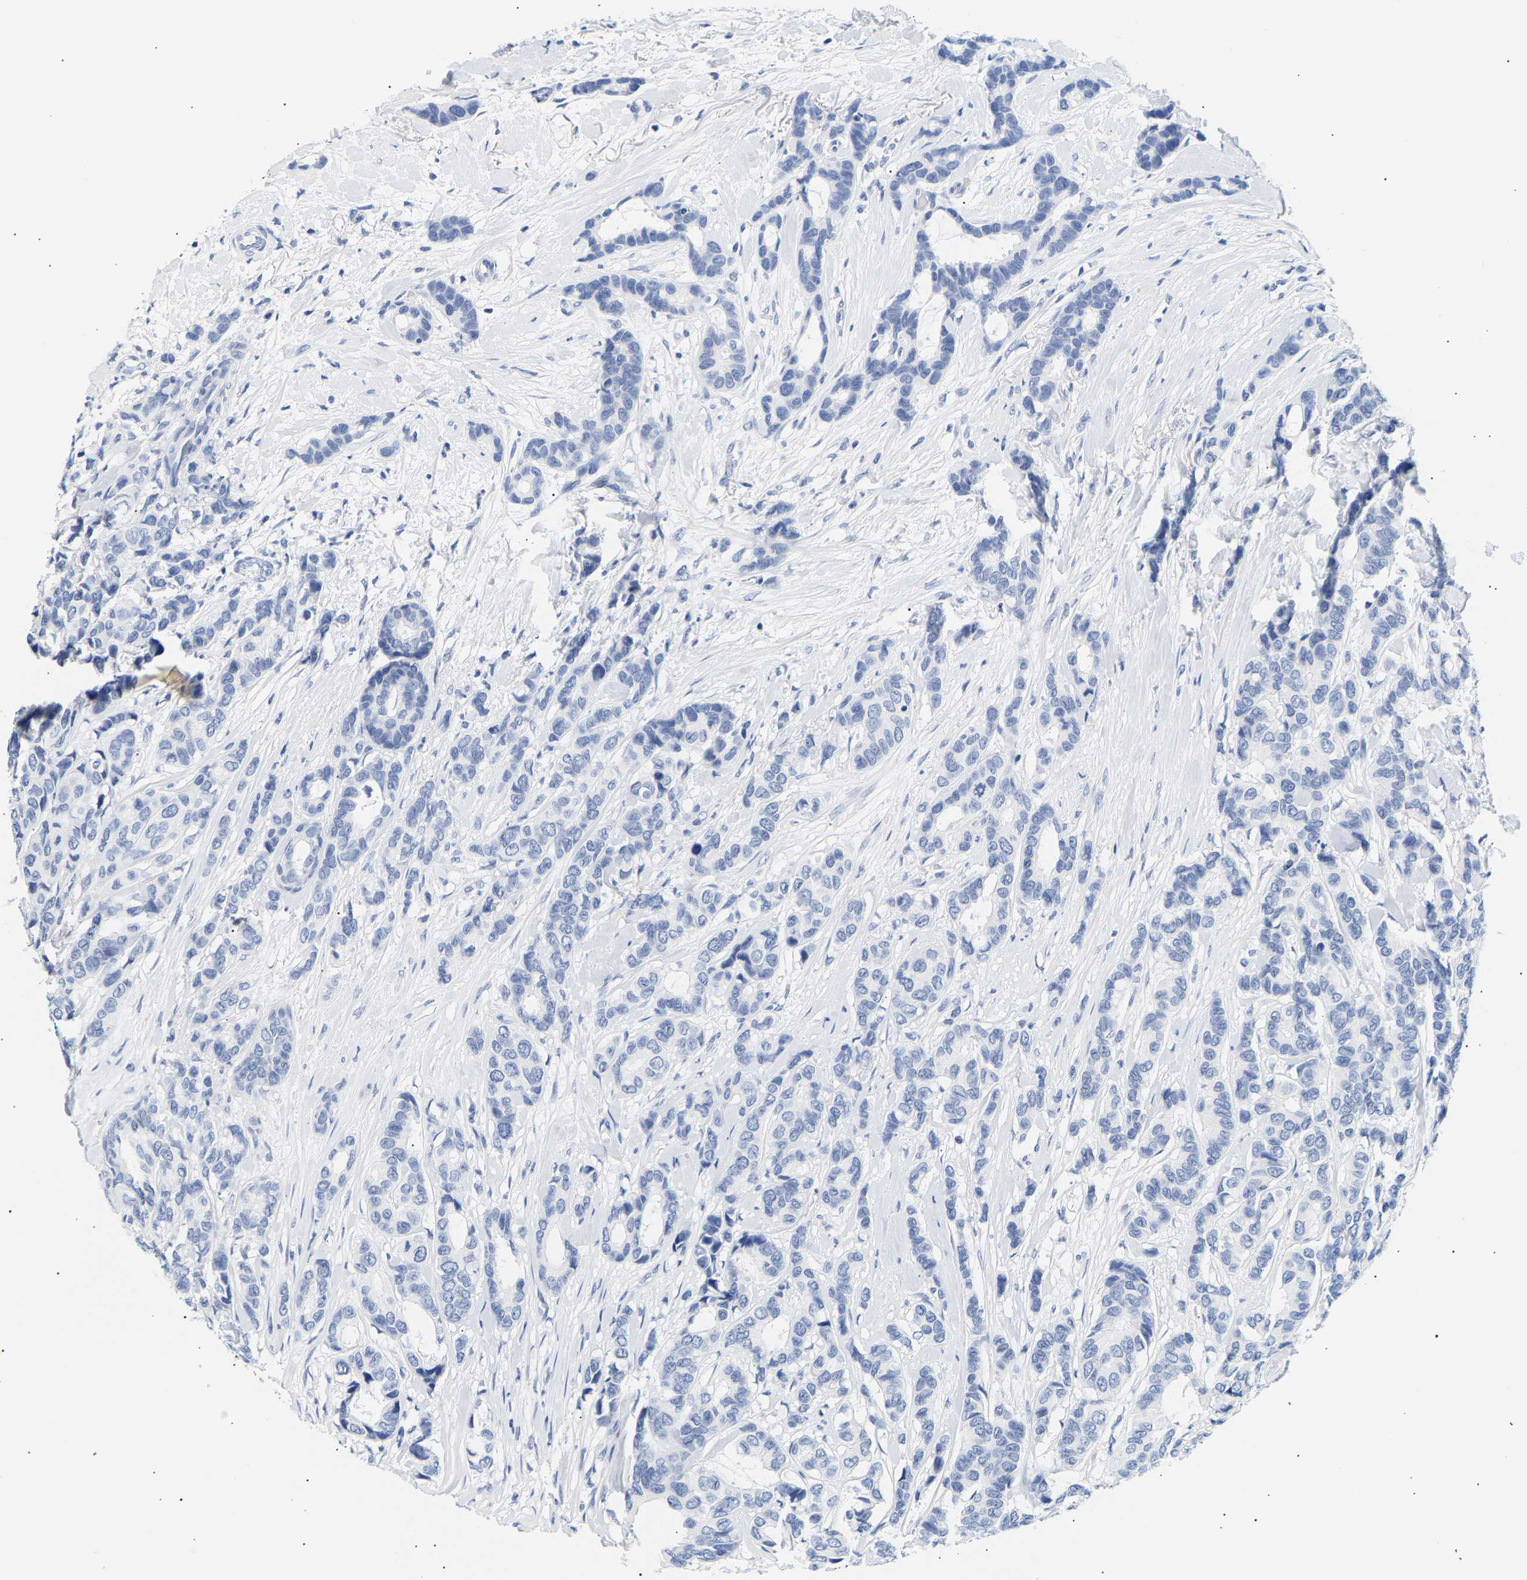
{"staining": {"intensity": "negative", "quantity": "none", "location": "none"}, "tissue": "breast cancer", "cell_type": "Tumor cells", "image_type": "cancer", "snomed": [{"axis": "morphology", "description": "Duct carcinoma"}, {"axis": "topography", "description": "Breast"}], "caption": "This is a photomicrograph of immunohistochemistry (IHC) staining of breast cancer, which shows no staining in tumor cells.", "gene": "SPINK2", "patient": {"sex": "female", "age": 87}}